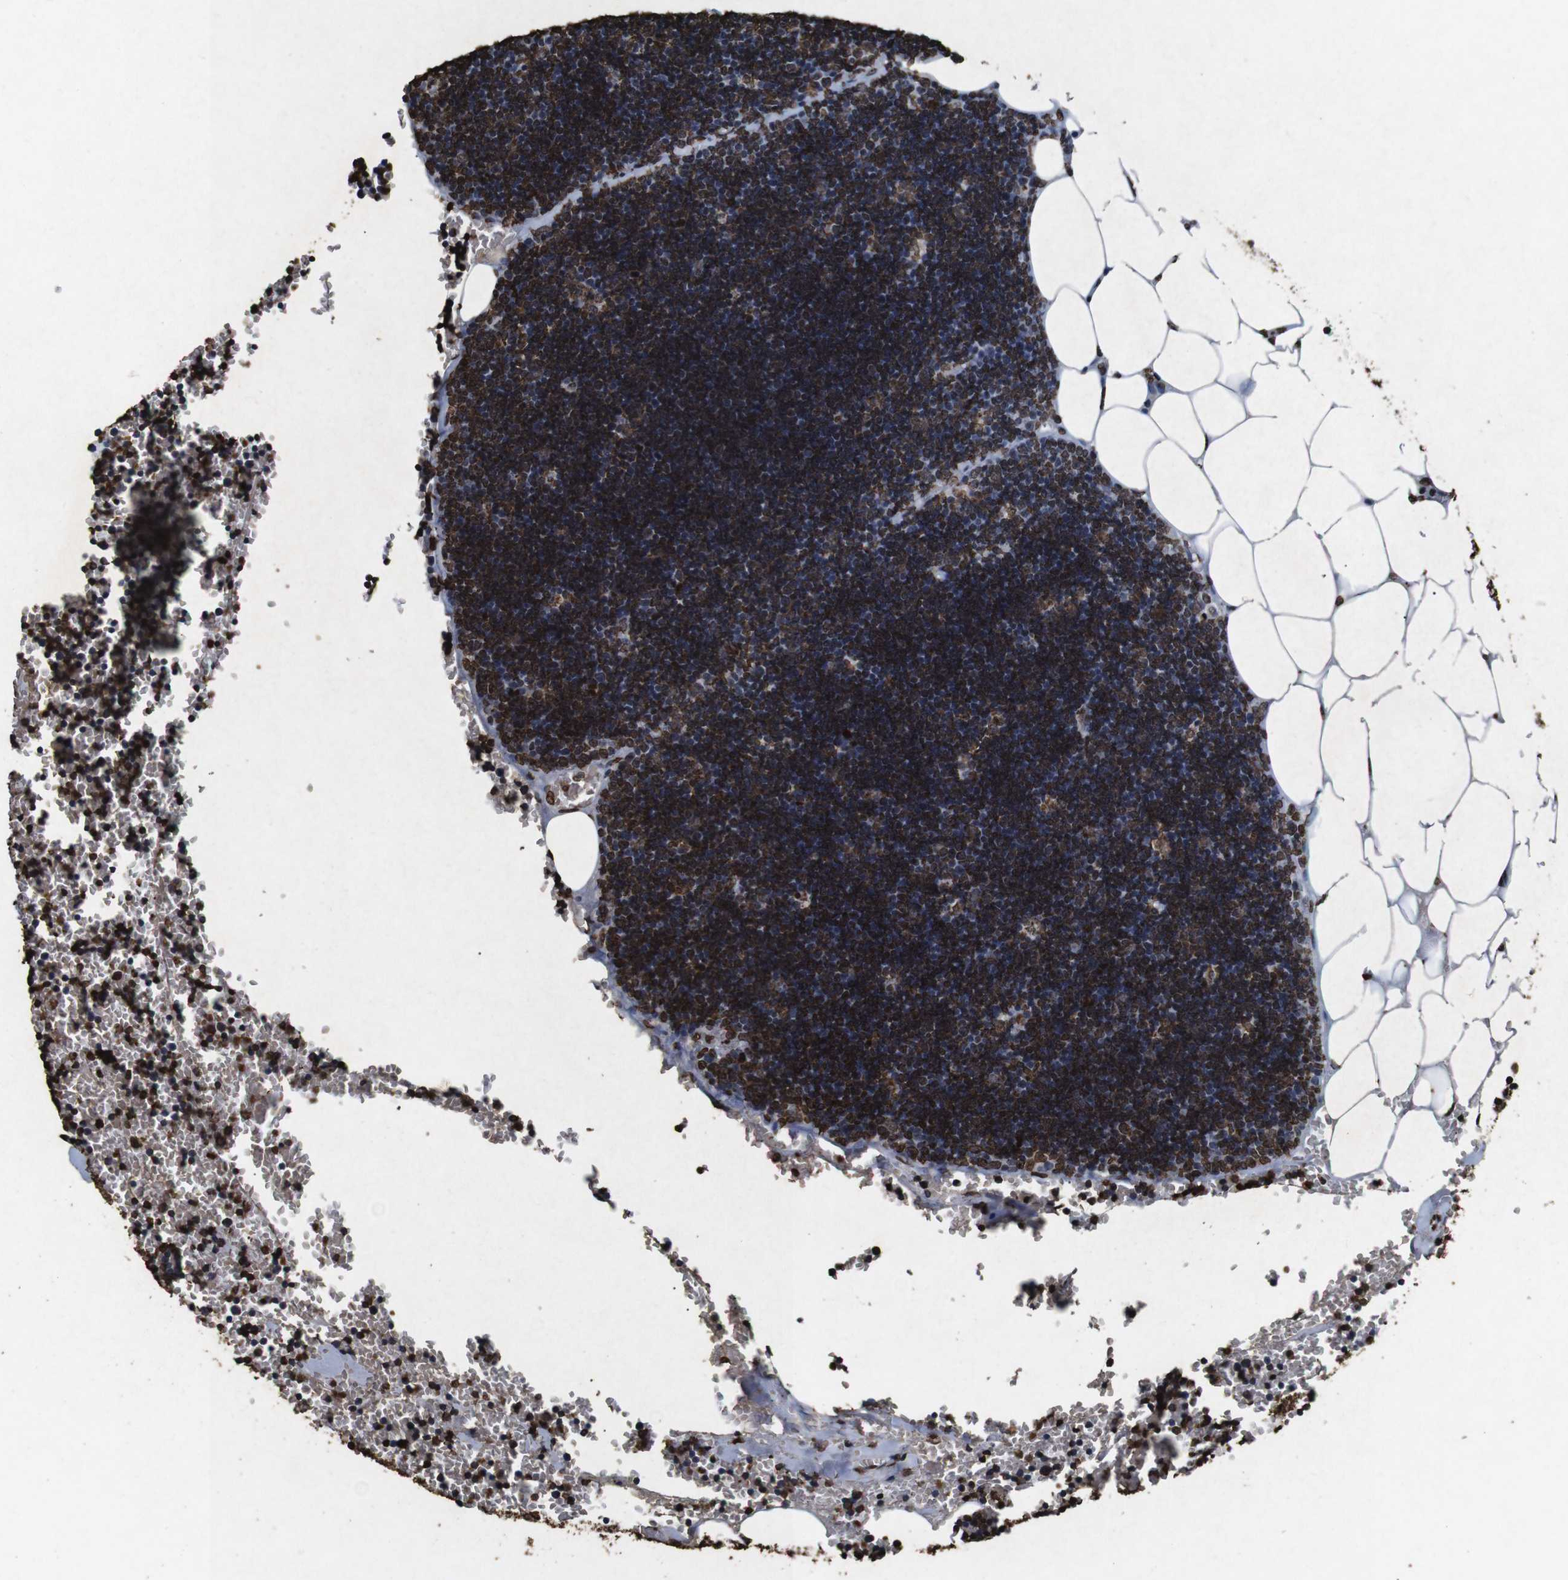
{"staining": {"intensity": "moderate", "quantity": ">75%", "location": "nuclear"}, "tissue": "lymph node", "cell_type": "Germinal center cells", "image_type": "normal", "snomed": [{"axis": "morphology", "description": "Normal tissue, NOS"}, {"axis": "topography", "description": "Lymph node"}], "caption": "Germinal center cells reveal medium levels of moderate nuclear staining in about >75% of cells in benign human lymph node. (IHC, brightfield microscopy, high magnification).", "gene": "MDM2", "patient": {"sex": "male", "age": 33}}